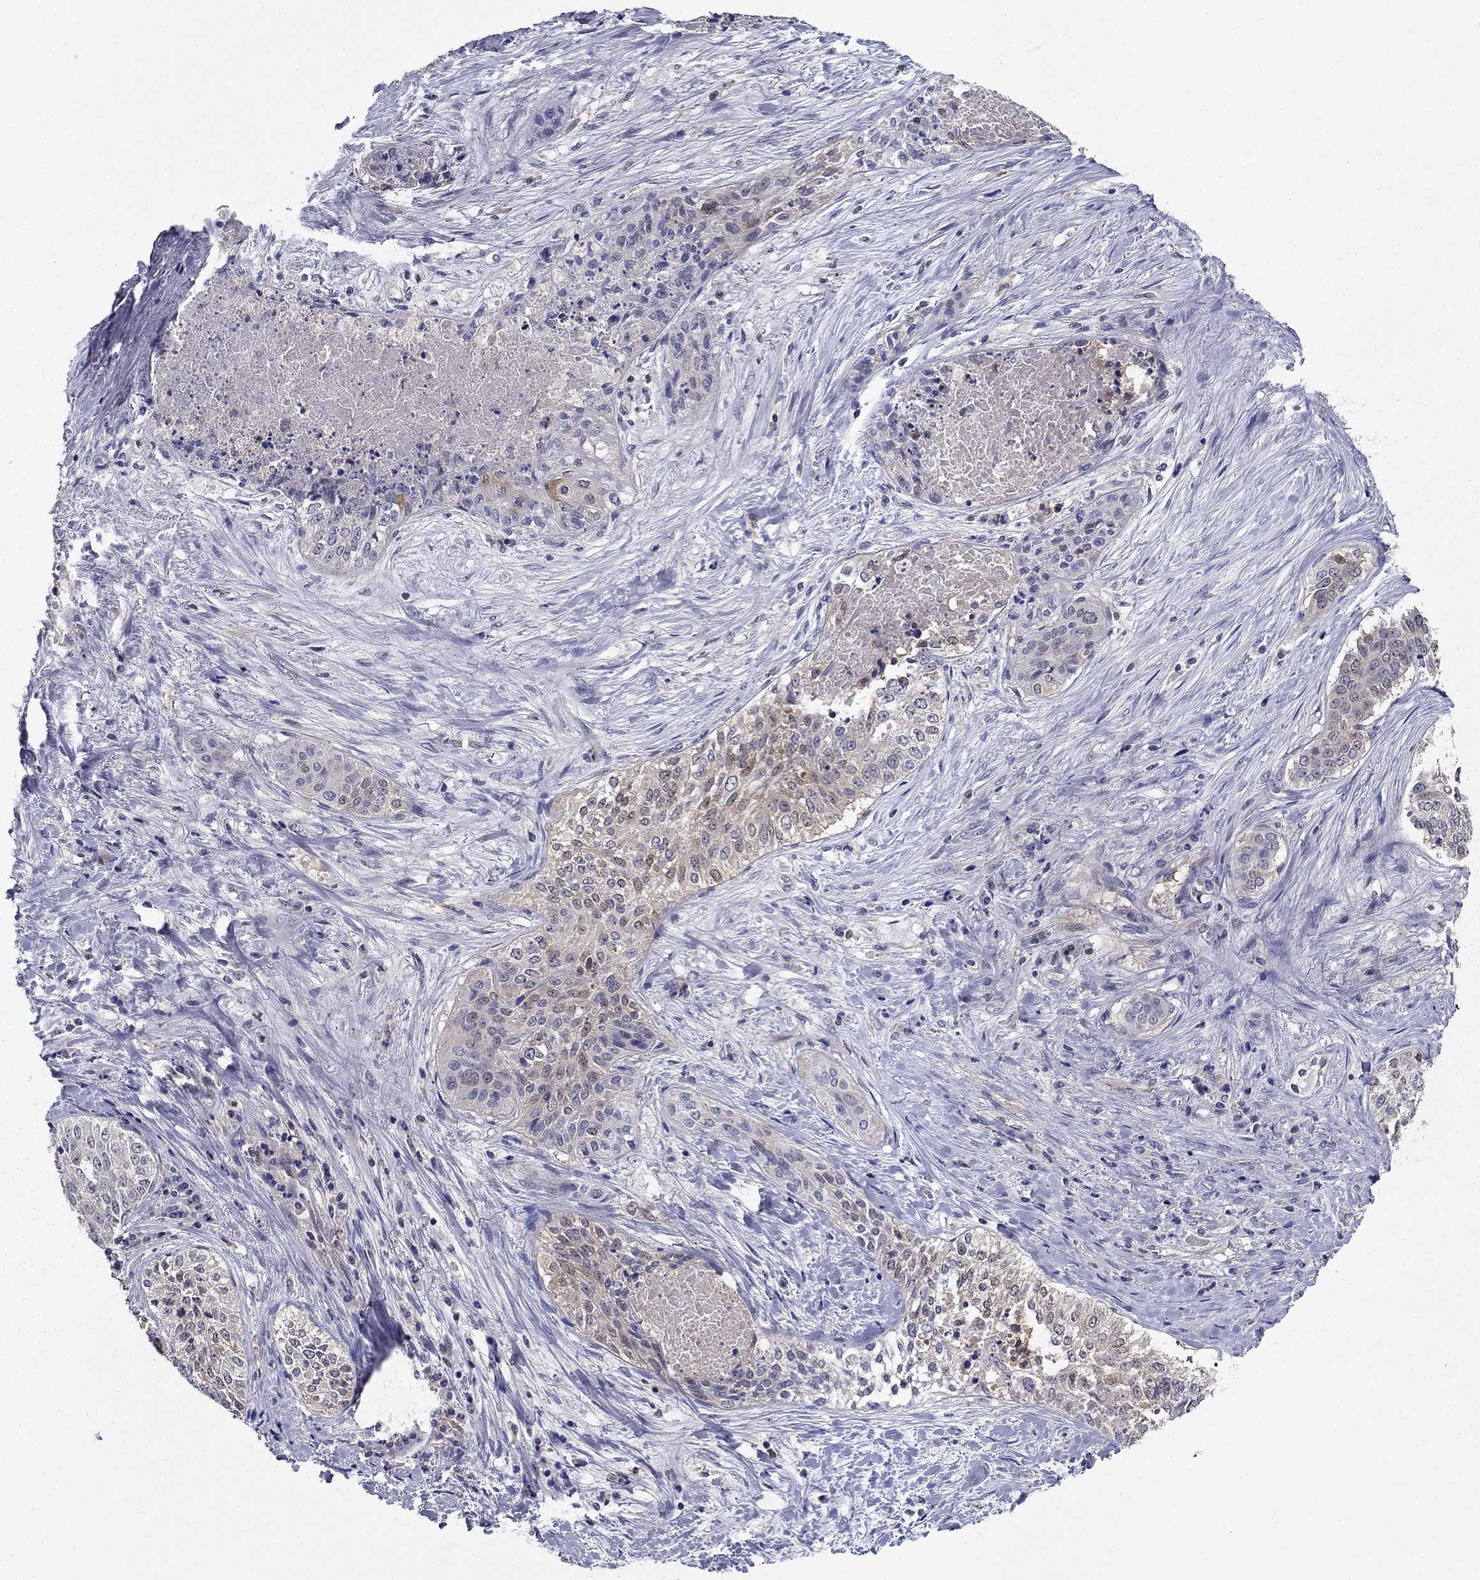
{"staining": {"intensity": "weak", "quantity": "<25%", "location": "cytoplasmic/membranous"}, "tissue": "lung cancer", "cell_type": "Tumor cells", "image_type": "cancer", "snomed": [{"axis": "morphology", "description": "Squamous cell carcinoma, NOS"}, {"axis": "topography", "description": "Lung"}], "caption": "High magnification brightfield microscopy of squamous cell carcinoma (lung) stained with DAB (brown) and counterstained with hematoxylin (blue): tumor cells show no significant positivity.", "gene": "GLTP", "patient": {"sex": "male", "age": 64}}